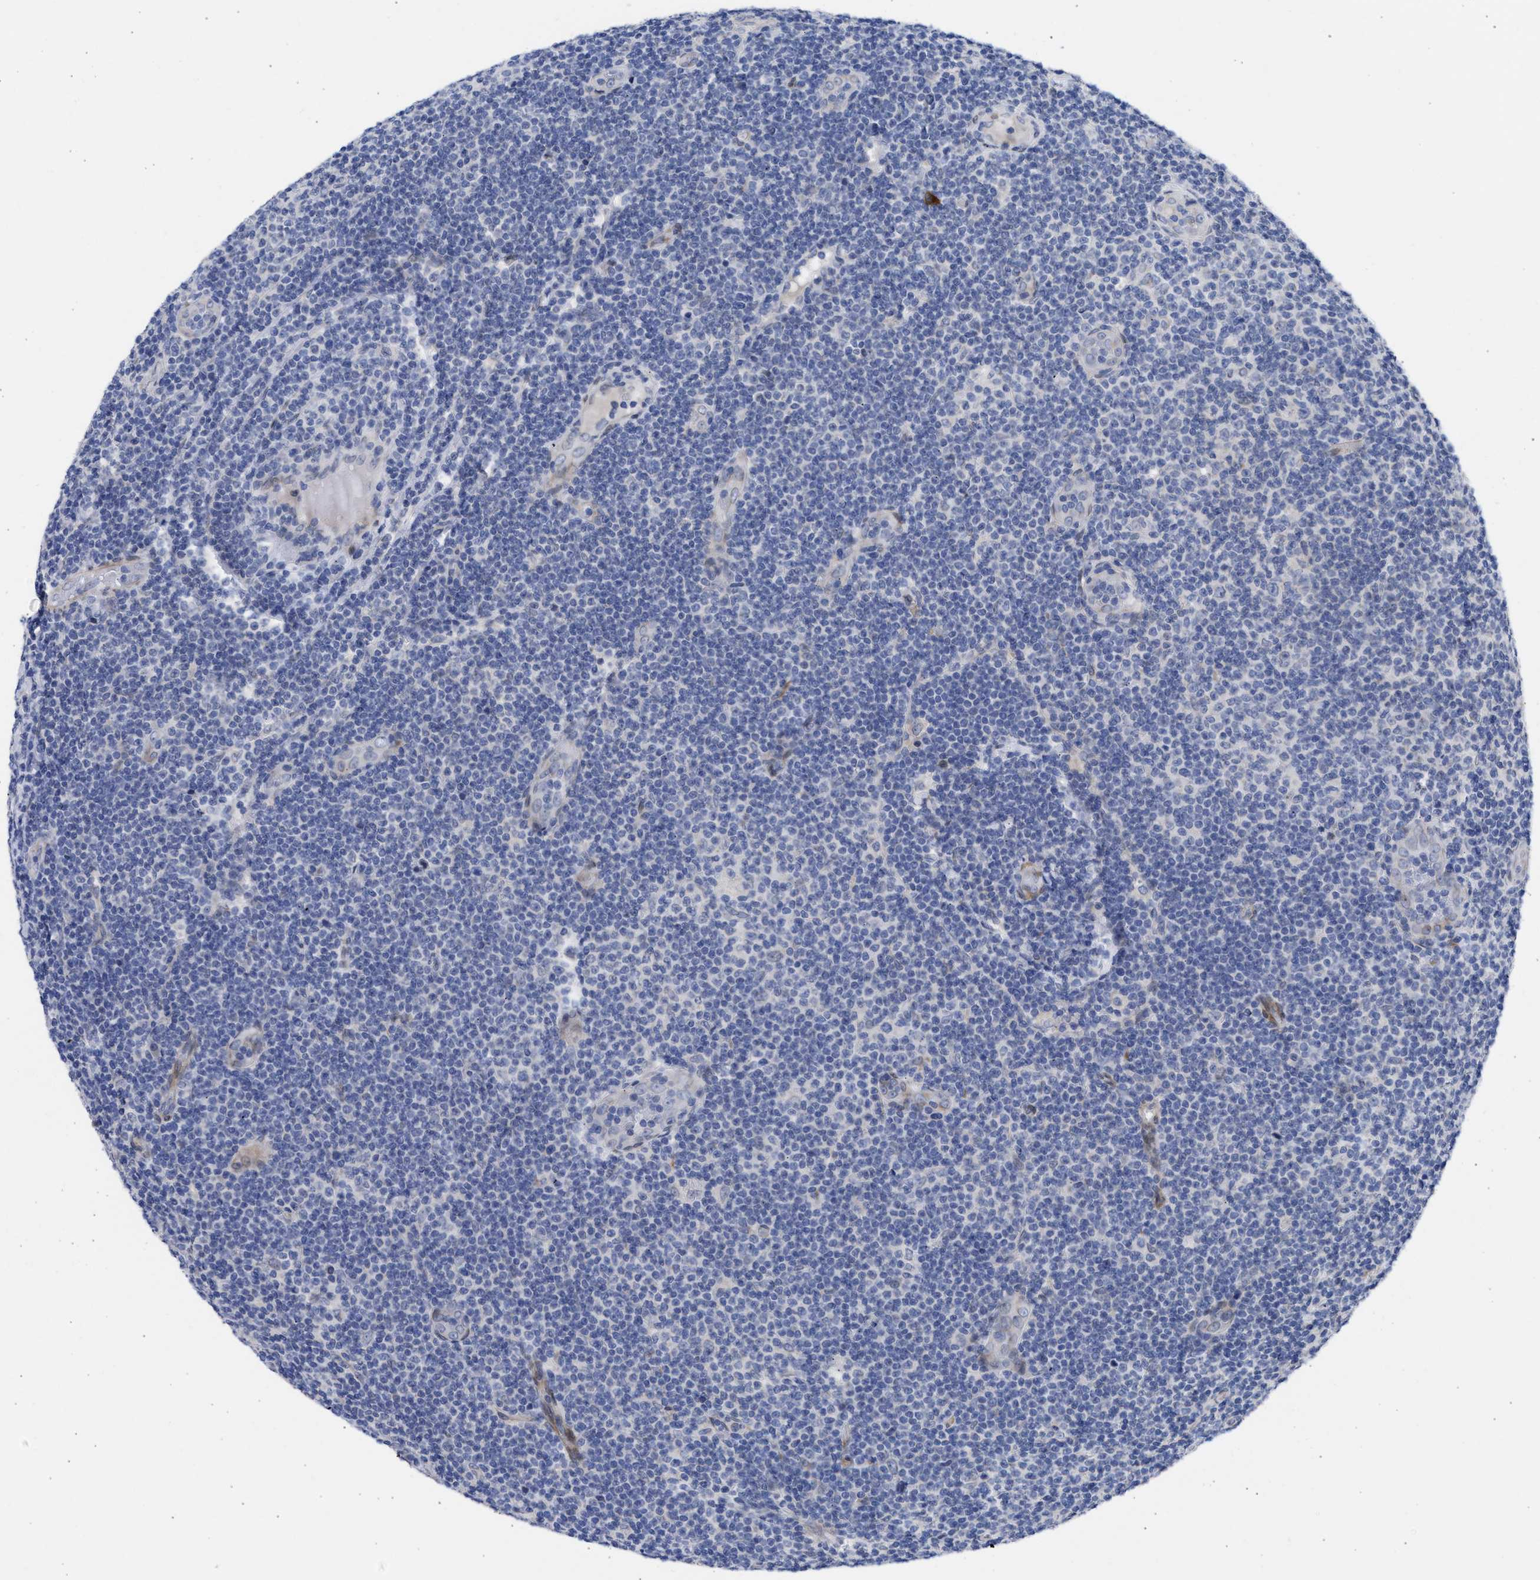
{"staining": {"intensity": "negative", "quantity": "none", "location": "none"}, "tissue": "lymphoma", "cell_type": "Tumor cells", "image_type": "cancer", "snomed": [{"axis": "morphology", "description": "Malignant lymphoma, non-Hodgkin's type, Low grade"}, {"axis": "topography", "description": "Lymph node"}], "caption": "Histopathology image shows no protein positivity in tumor cells of lymphoma tissue.", "gene": "NUP35", "patient": {"sex": "male", "age": 83}}